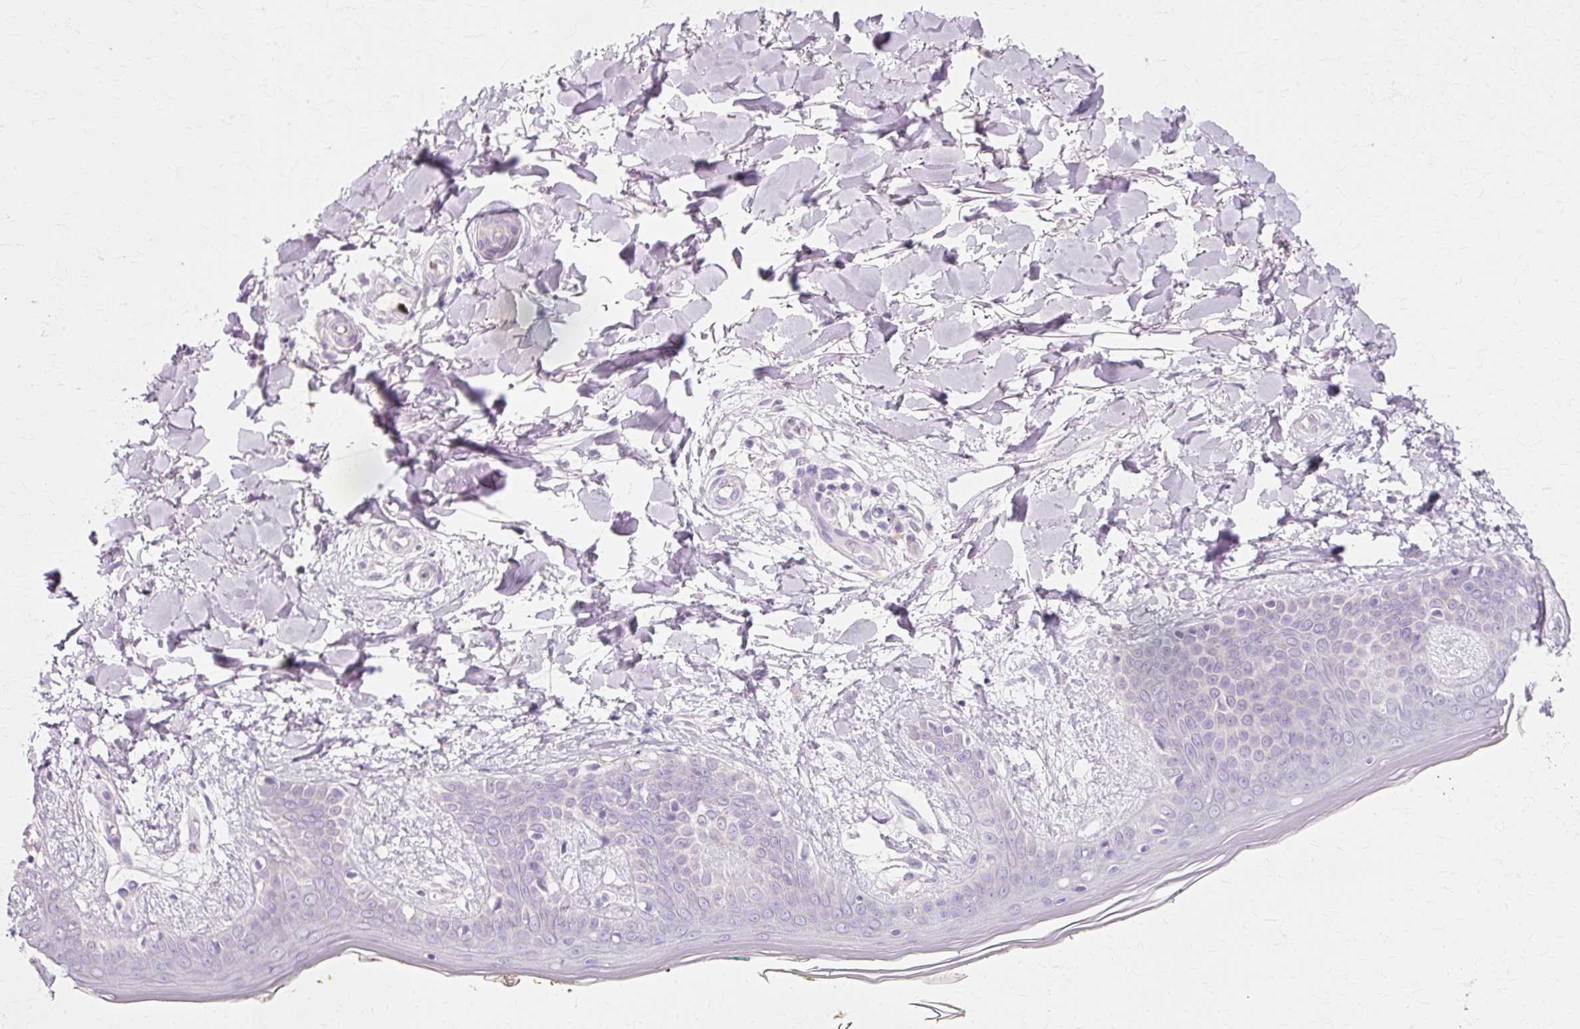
{"staining": {"intensity": "negative", "quantity": "none", "location": "none"}, "tissue": "skin", "cell_type": "Fibroblasts", "image_type": "normal", "snomed": [{"axis": "morphology", "description": "Normal tissue, NOS"}, {"axis": "topography", "description": "Skin"}], "caption": "A high-resolution photomicrograph shows immunohistochemistry staining of unremarkable skin, which displays no significant expression in fibroblasts. The staining is performed using DAB brown chromogen with nuclei counter-stained in using hematoxylin.", "gene": "VN1R2", "patient": {"sex": "female", "age": 34}}